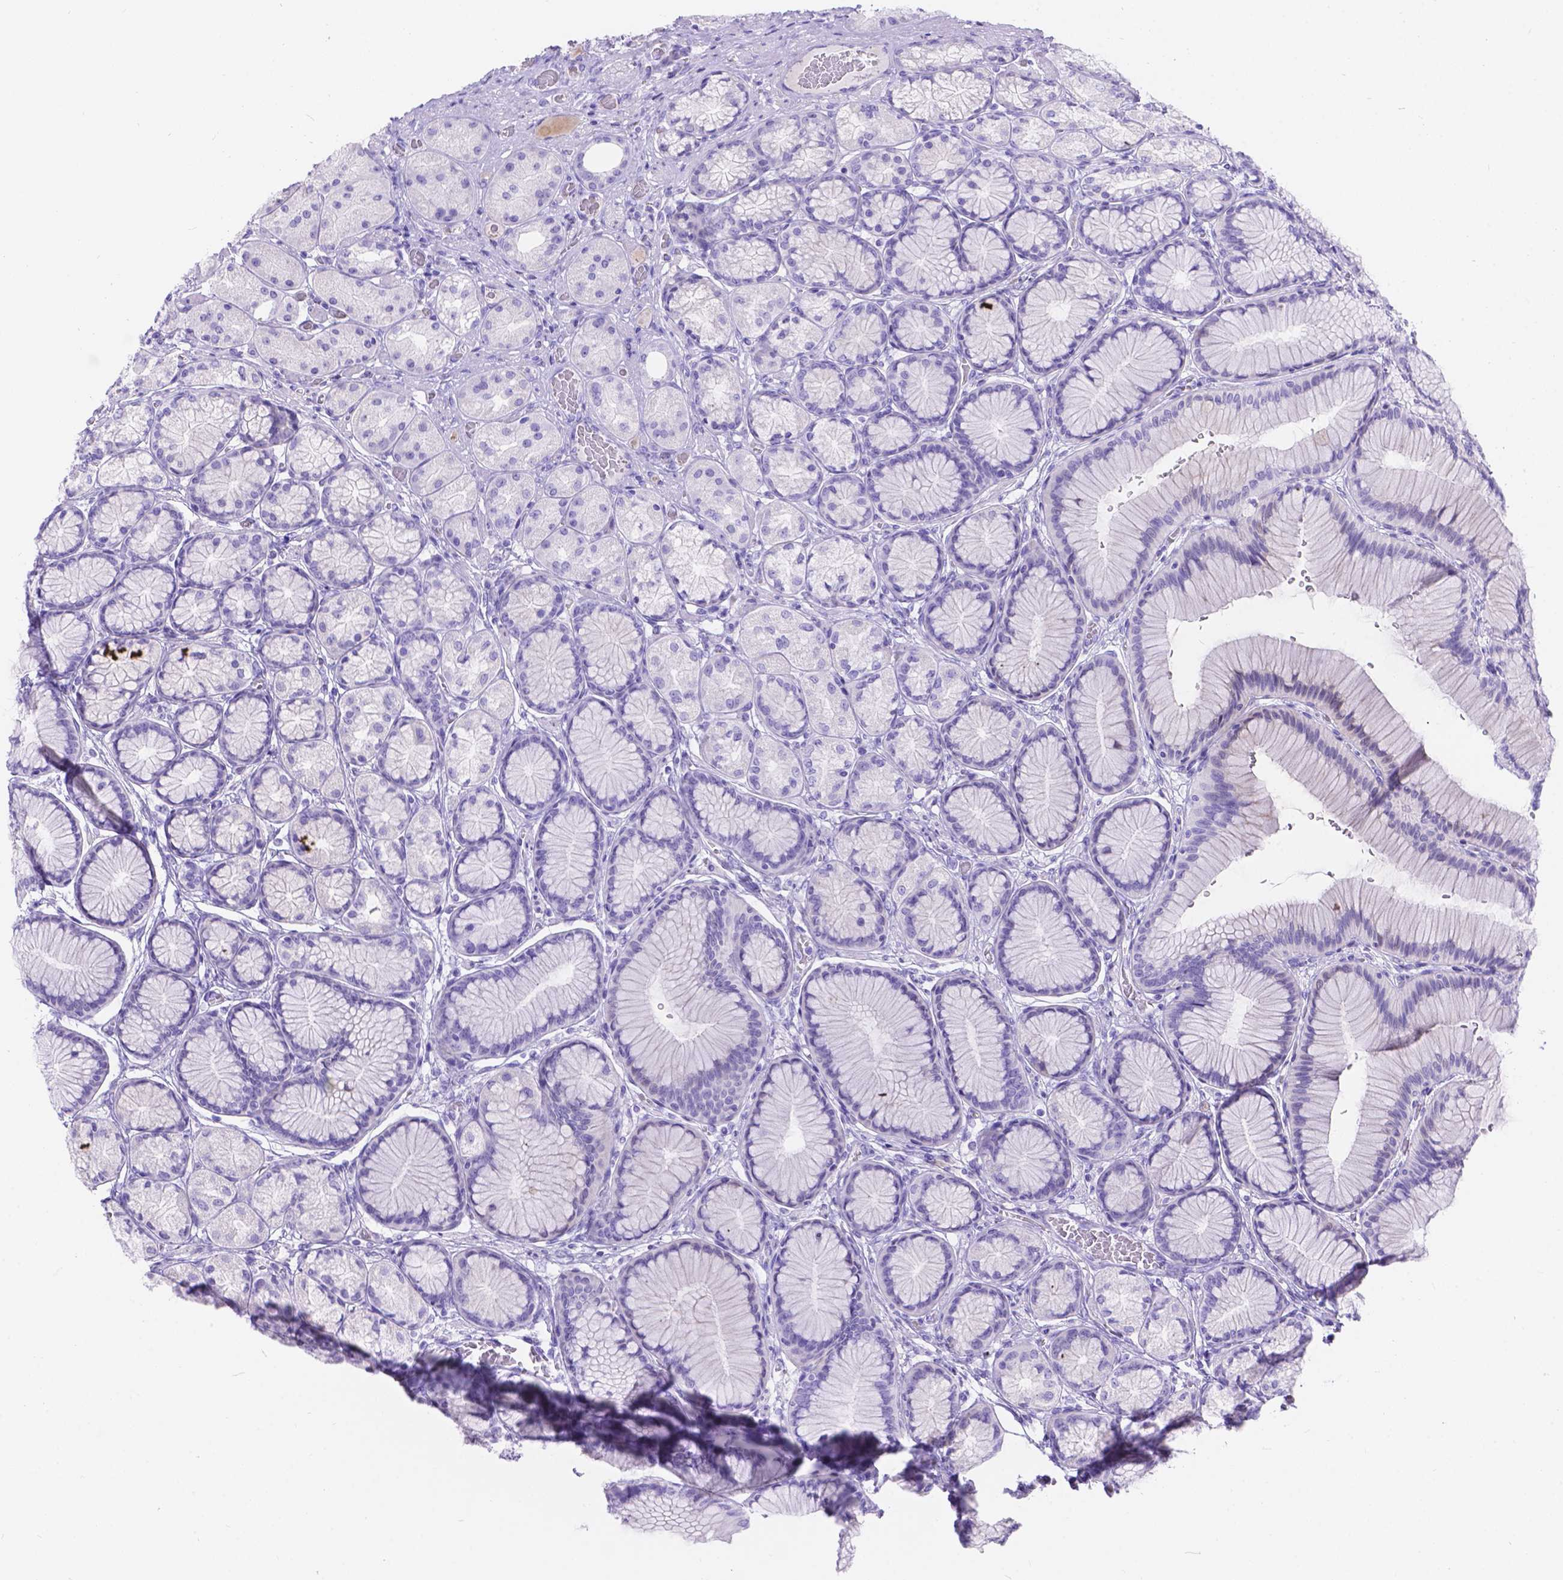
{"staining": {"intensity": "weak", "quantity": "<25%", "location": "cytoplasmic/membranous"}, "tissue": "stomach", "cell_type": "Glandular cells", "image_type": "normal", "snomed": [{"axis": "morphology", "description": "Normal tissue, NOS"}, {"axis": "morphology", "description": "Adenocarcinoma, NOS"}, {"axis": "morphology", "description": "Adenocarcinoma, High grade"}, {"axis": "topography", "description": "Stomach, upper"}, {"axis": "topography", "description": "Stomach"}], "caption": "Immunohistochemistry (IHC) micrograph of unremarkable stomach: stomach stained with DAB exhibits no significant protein positivity in glandular cells.", "gene": "KLHL10", "patient": {"sex": "female", "age": 65}}